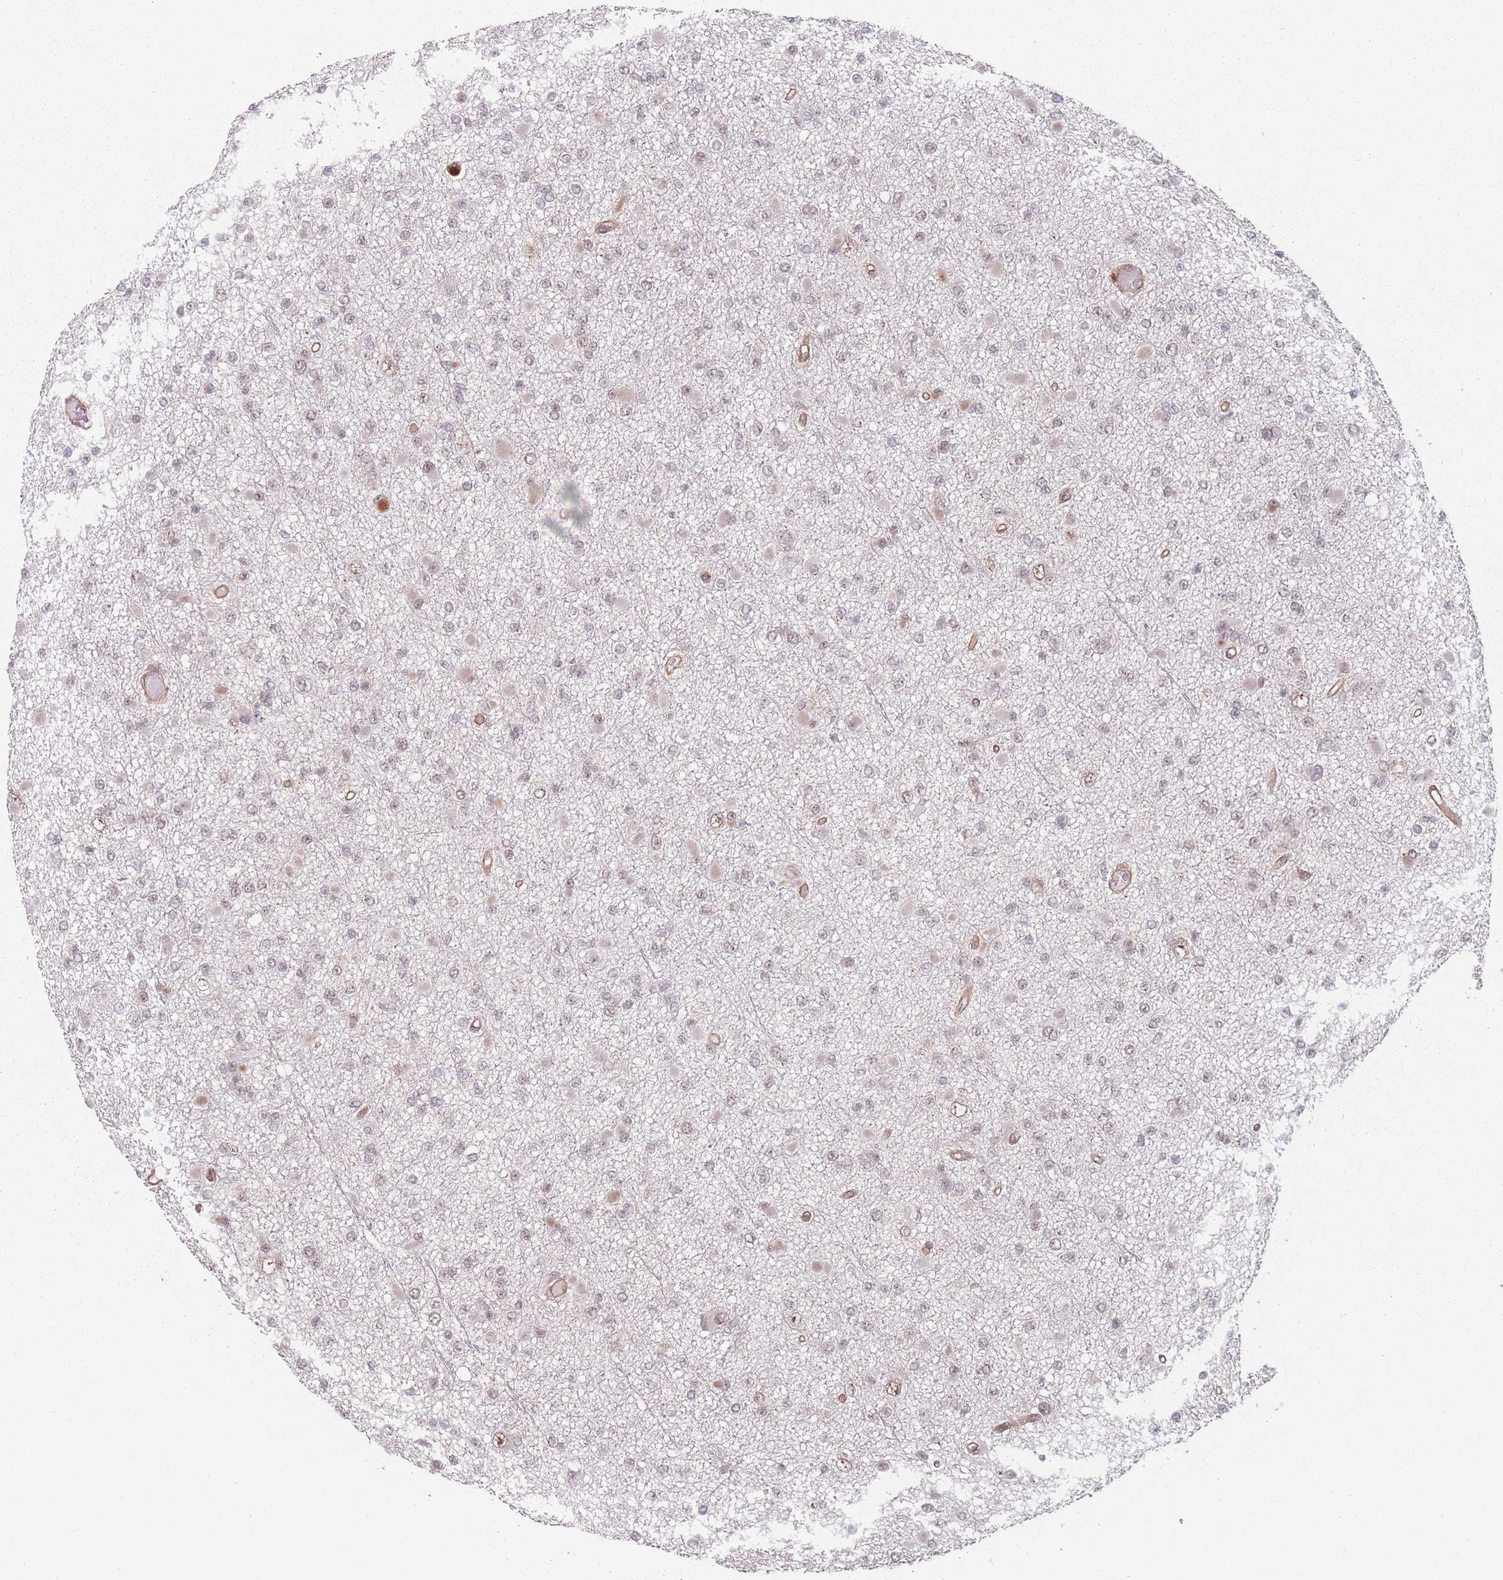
{"staining": {"intensity": "weak", "quantity": "<25%", "location": "nuclear"}, "tissue": "glioma", "cell_type": "Tumor cells", "image_type": "cancer", "snomed": [{"axis": "morphology", "description": "Glioma, malignant, Low grade"}, {"axis": "topography", "description": "Brain"}], "caption": "A high-resolution micrograph shows immunohistochemistry (IHC) staining of glioma, which displays no significant positivity in tumor cells. (DAB (3,3'-diaminobenzidine) immunohistochemistry (IHC), high magnification).", "gene": "ZC3H14", "patient": {"sex": "female", "age": 22}}